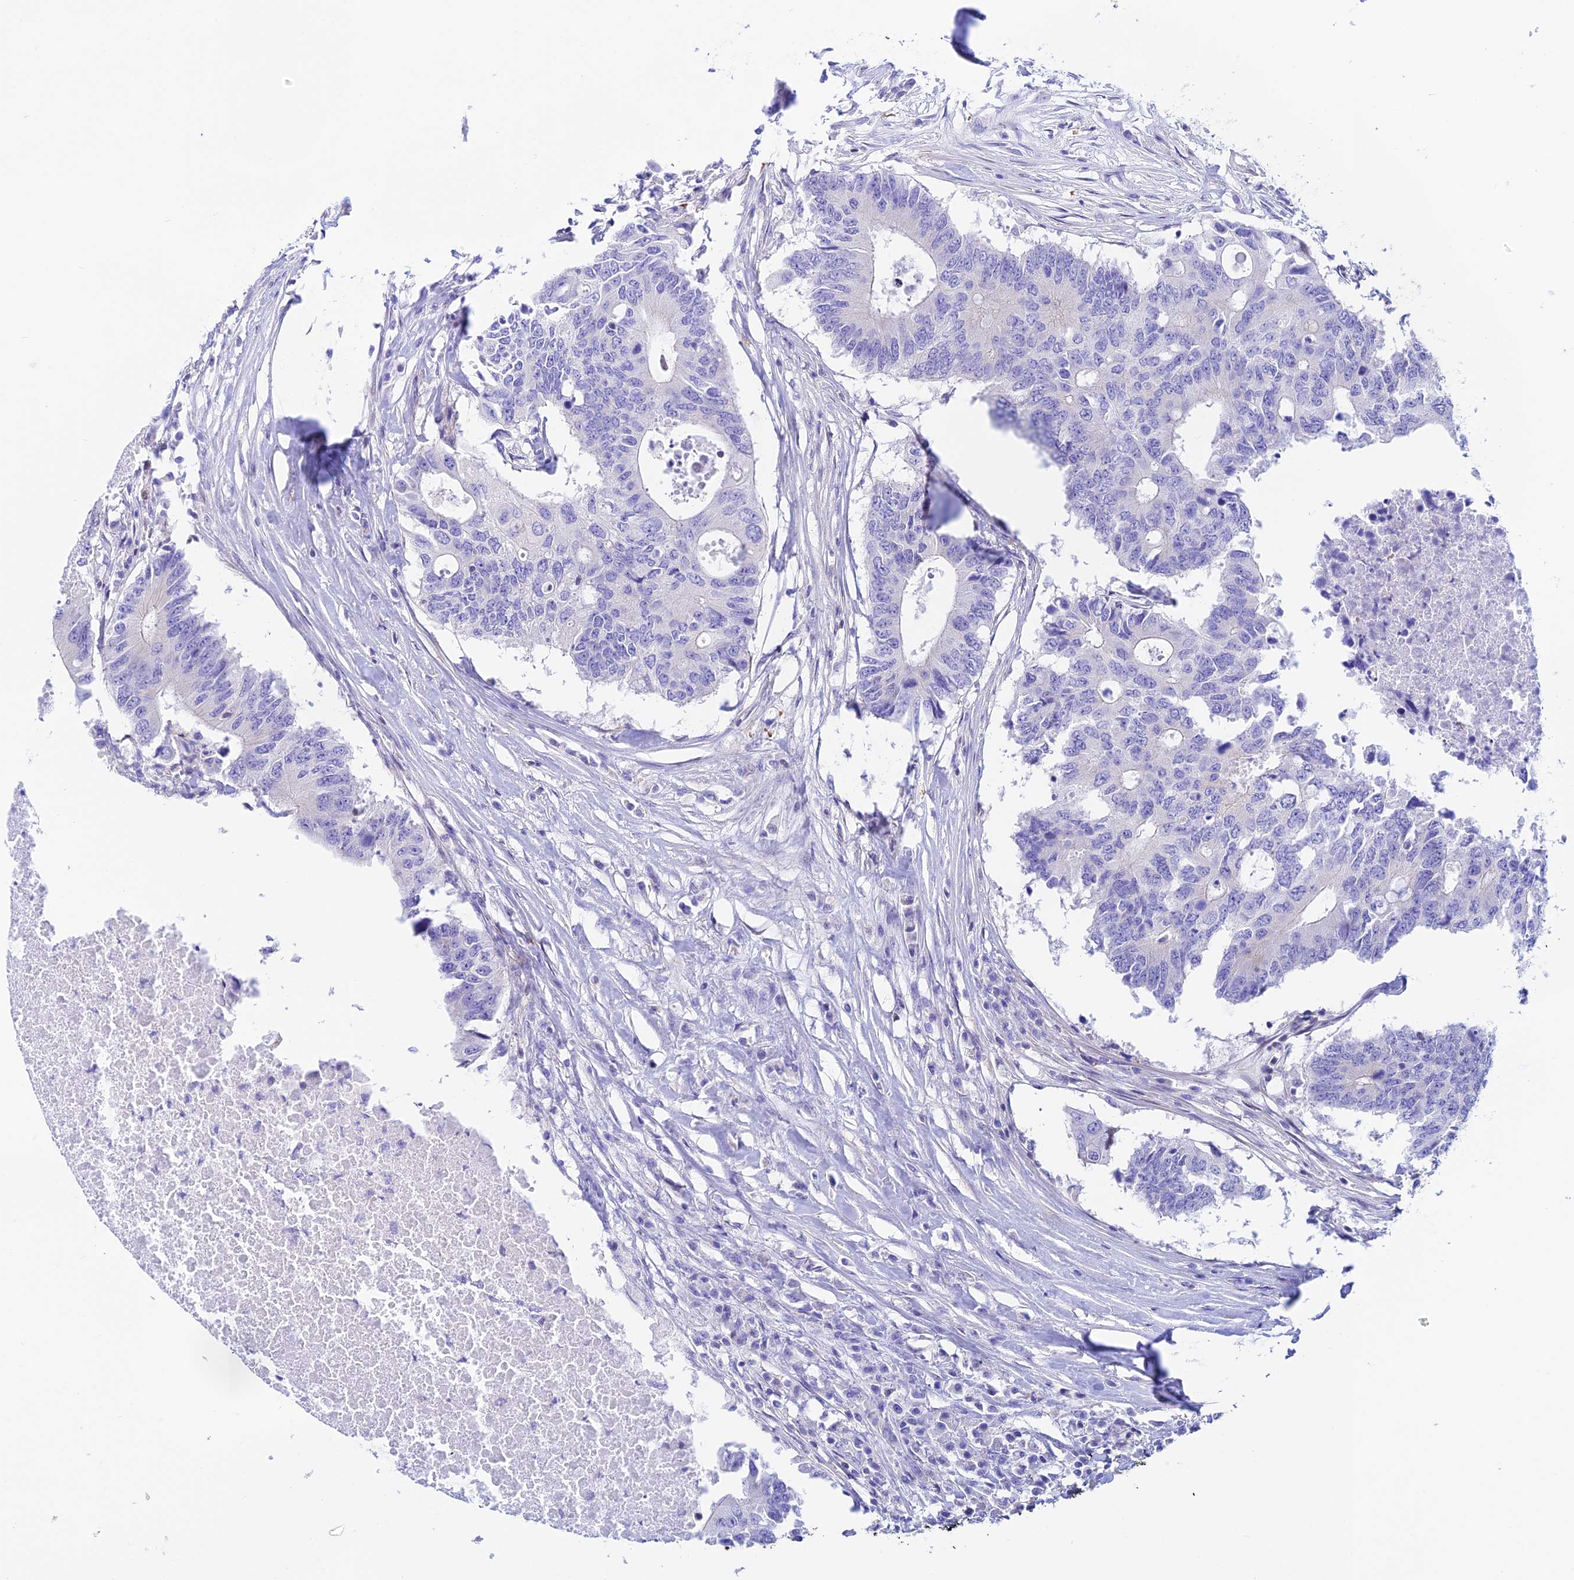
{"staining": {"intensity": "negative", "quantity": "none", "location": "none"}, "tissue": "colorectal cancer", "cell_type": "Tumor cells", "image_type": "cancer", "snomed": [{"axis": "morphology", "description": "Adenocarcinoma, NOS"}, {"axis": "topography", "description": "Colon"}], "caption": "Colorectal adenocarcinoma was stained to show a protein in brown. There is no significant positivity in tumor cells.", "gene": "PRIM1", "patient": {"sex": "male", "age": 71}}